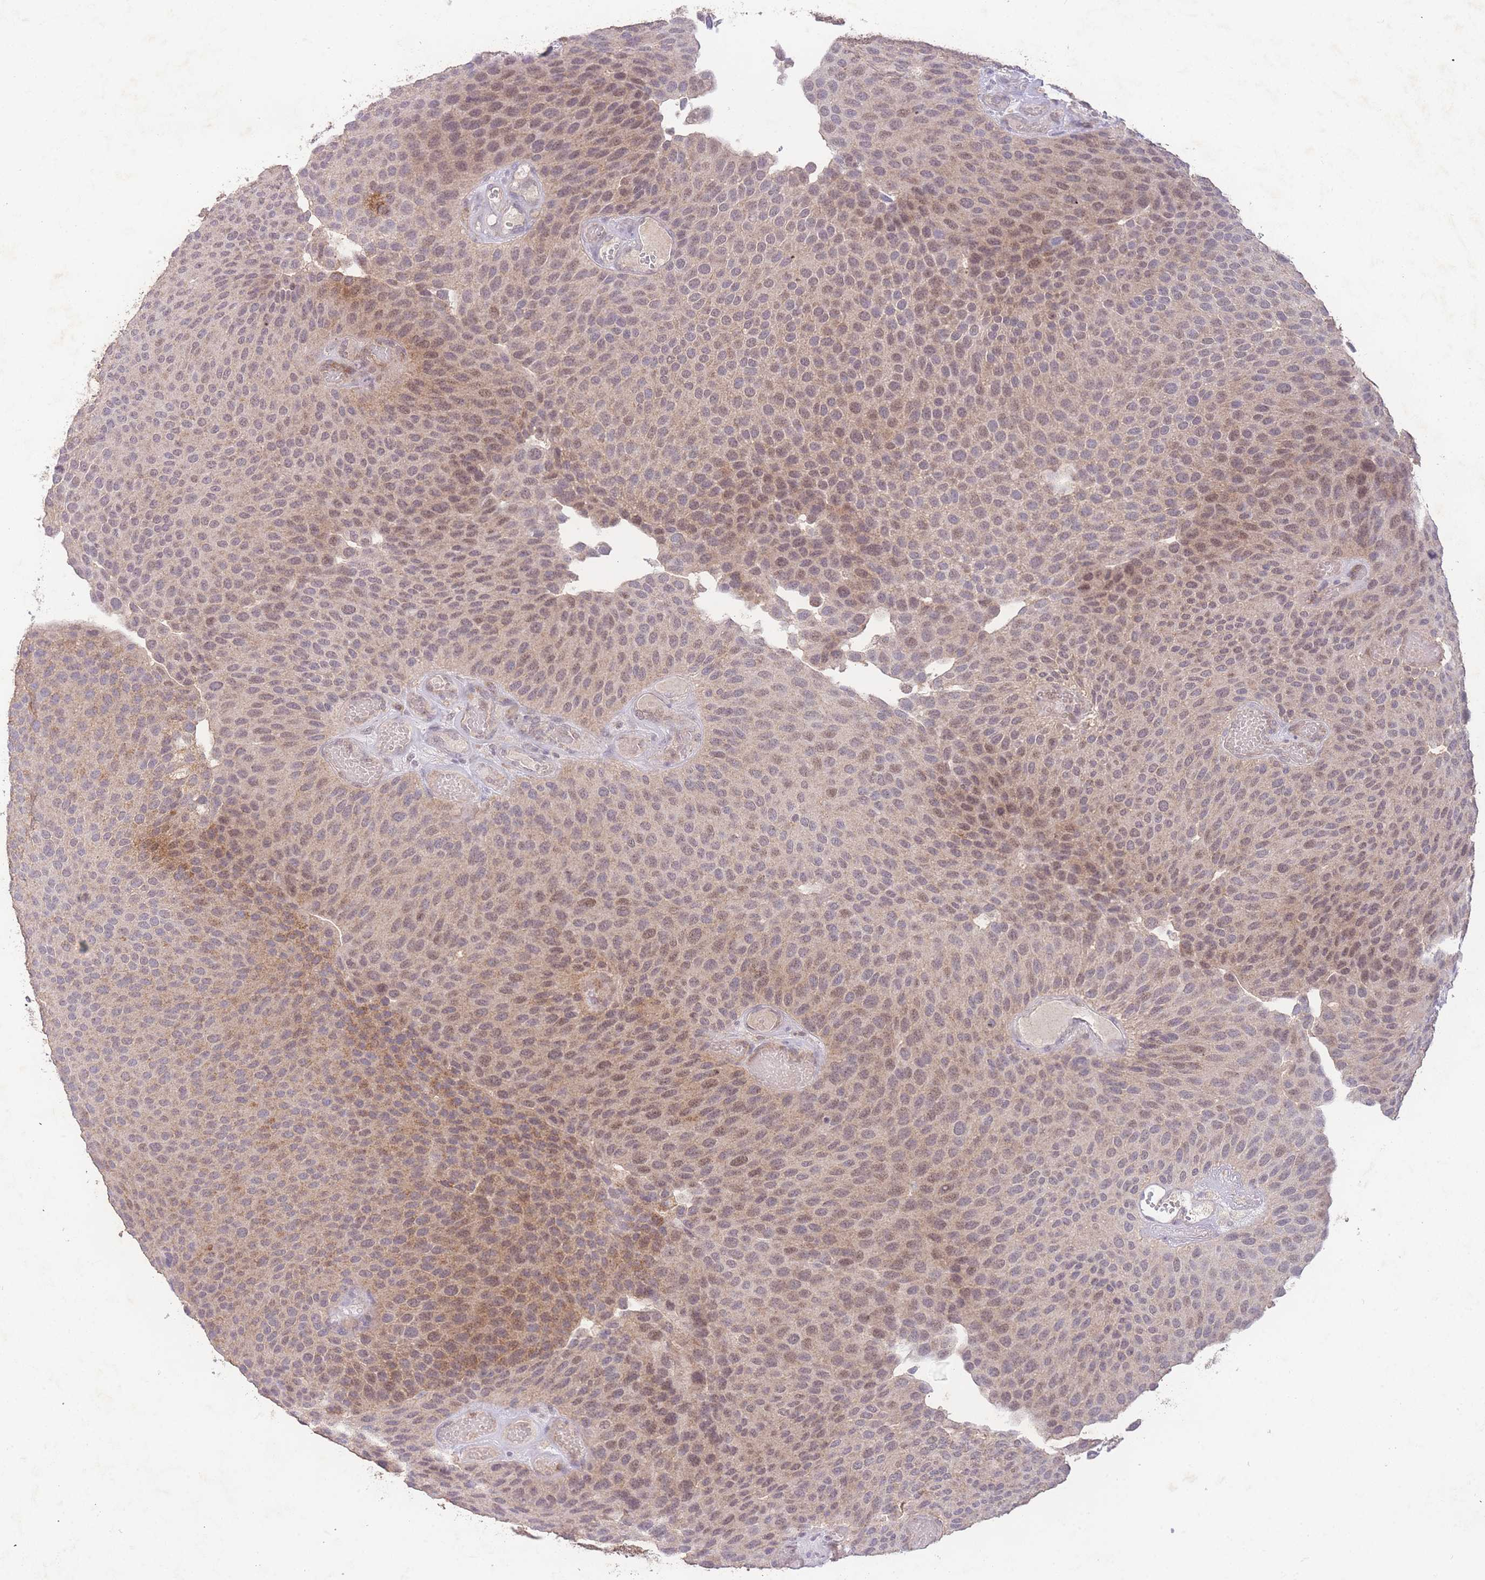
{"staining": {"intensity": "weak", "quantity": ">75%", "location": "cytoplasmic/membranous,nuclear"}, "tissue": "urothelial cancer", "cell_type": "Tumor cells", "image_type": "cancer", "snomed": [{"axis": "morphology", "description": "Urothelial carcinoma, Low grade"}, {"axis": "topography", "description": "Urinary bladder"}], "caption": "This image shows immunohistochemistry (IHC) staining of human urothelial carcinoma (low-grade), with low weak cytoplasmic/membranous and nuclear staining in approximately >75% of tumor cells.", "gene": "RNF144B", "patient": {"sex": "male", "age": 89}}